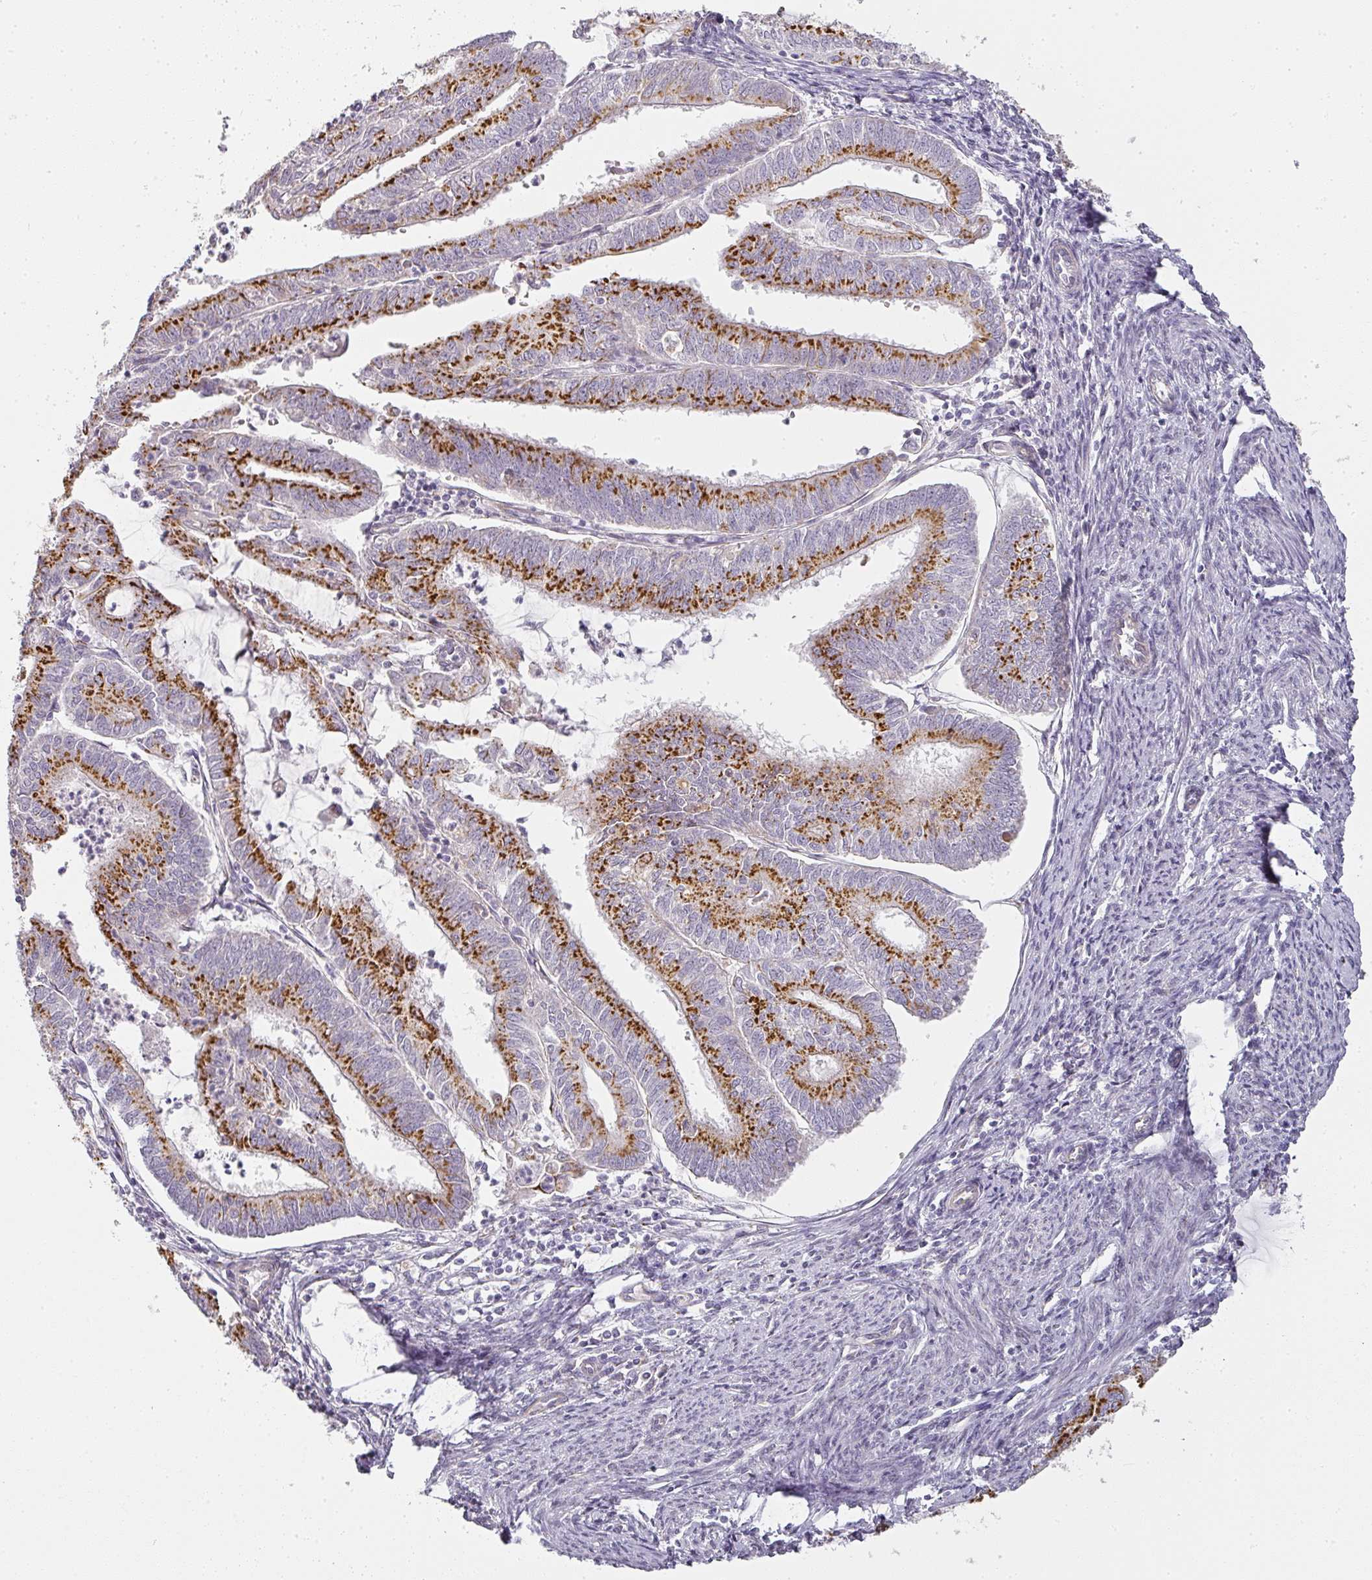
{"staining": {"intensity": "strong", "quantity": "25%-75%", "location": "cytoplasmic/membranous"}, "tissue": "endometrial cancer", "cell_type": "Tumor cells", "image_type": "cancer", "snomed": [{"axis": "morphology", "description": "Adenocarcinoma, NOS"}, {"axis": "topography", "description": "Endometrium"}], "caption": "High-power microscopy captured an immunohistochemistry micrograph of endometrial adenocarcinoma, revealing strong cytoplasmic/membranous positivity in approximately 25%-75% of tumor cells.", "gene": "ATP8B2", "patient": {"sex": "female", "age": 70}}